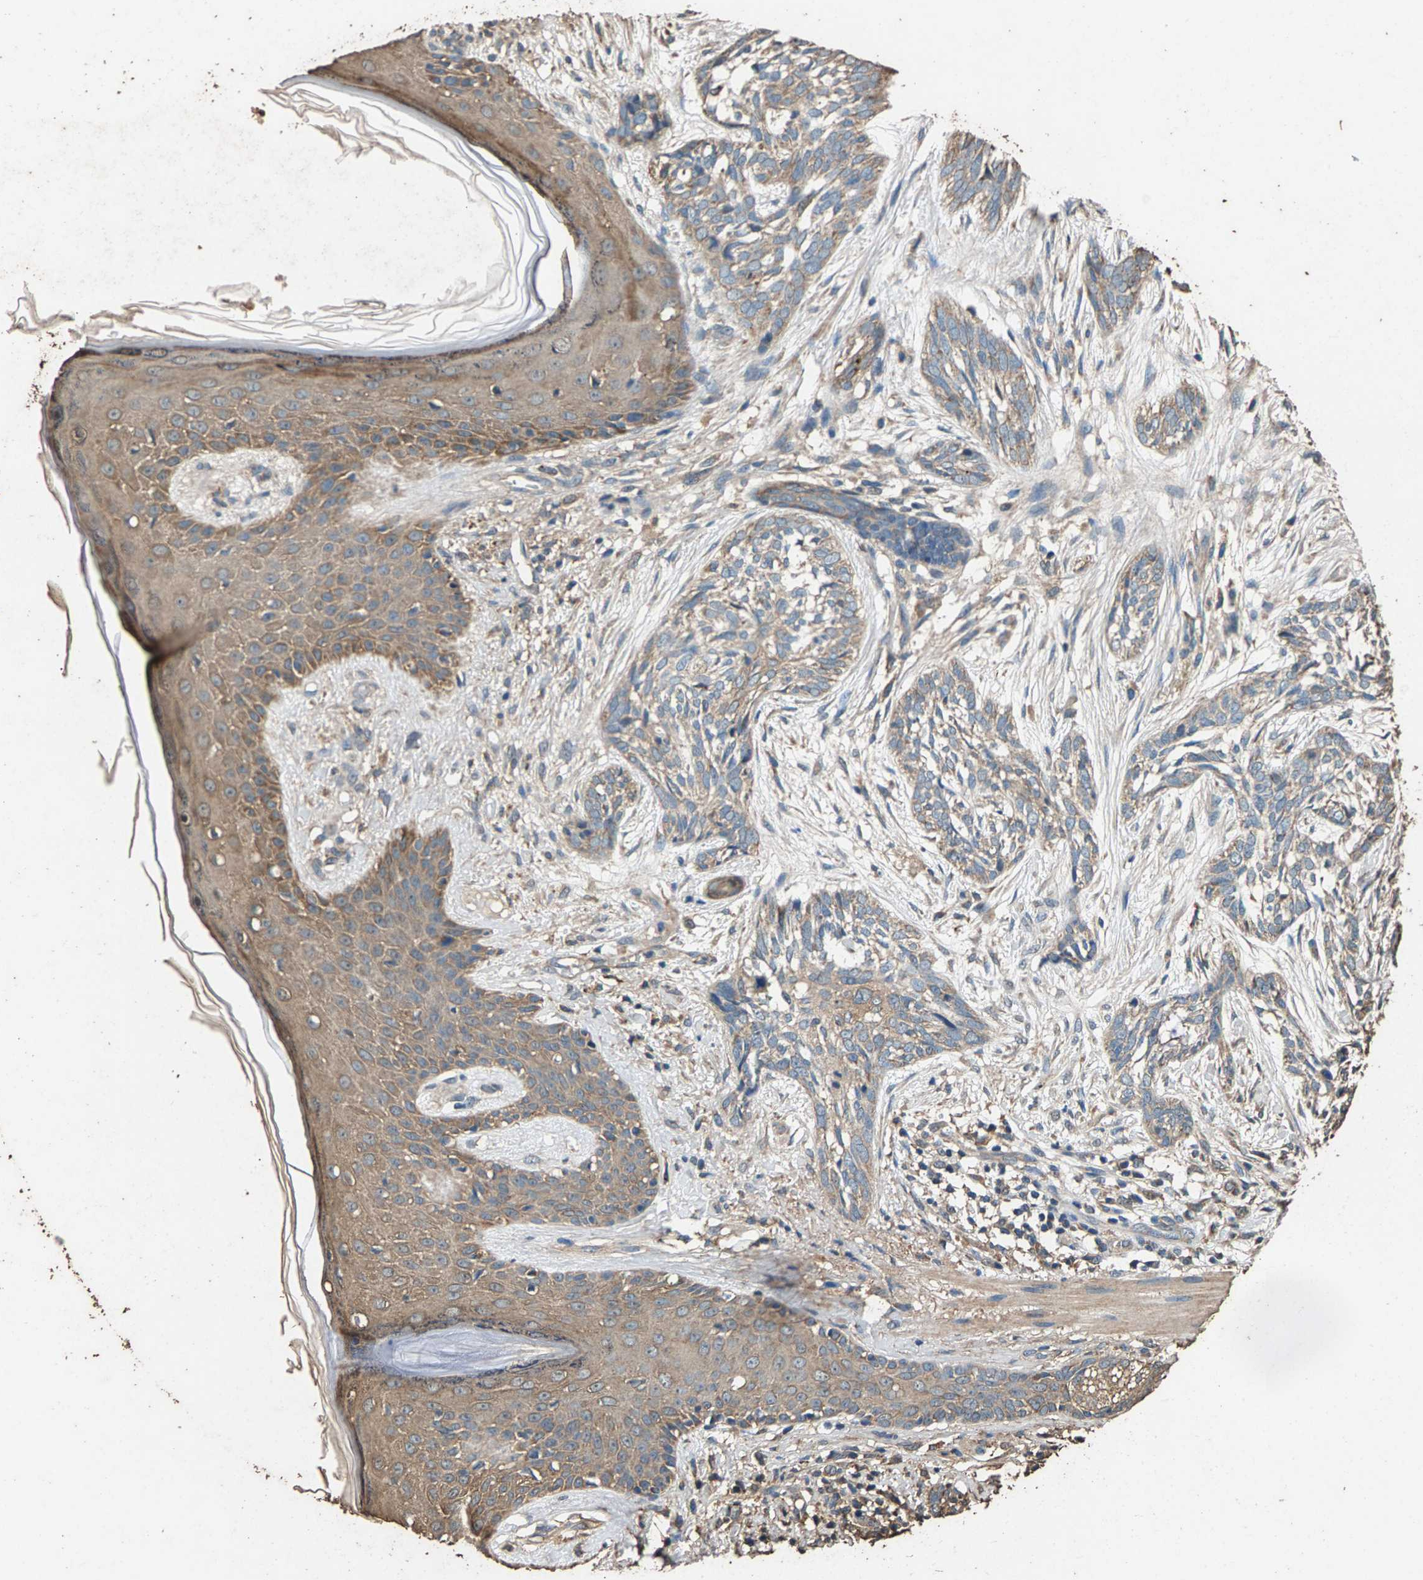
{"staining": {"intensity": "weak", "quantity": ">75%", "location": "cytoplasmic/membranous"}, "tissue": "skin cancer", "cell_type": "Tumor cells", "image_type": "cancer", "snomed": [{"axis": "morphology", "description": "Basal cell carcinoma"}, {"axis": "topography", "description": "Skin"}], "caption": "Protein expression analysis of skin cancer (basal cell carcinoma) displays weak cytoplasmic/membranous staining in approximately >75% of tumor cells. (brown staining indicates protein expression, while blue staining denotes nuclei).", "gene": "MRPL27", "patient": {"sex": "female", "age": 88}}